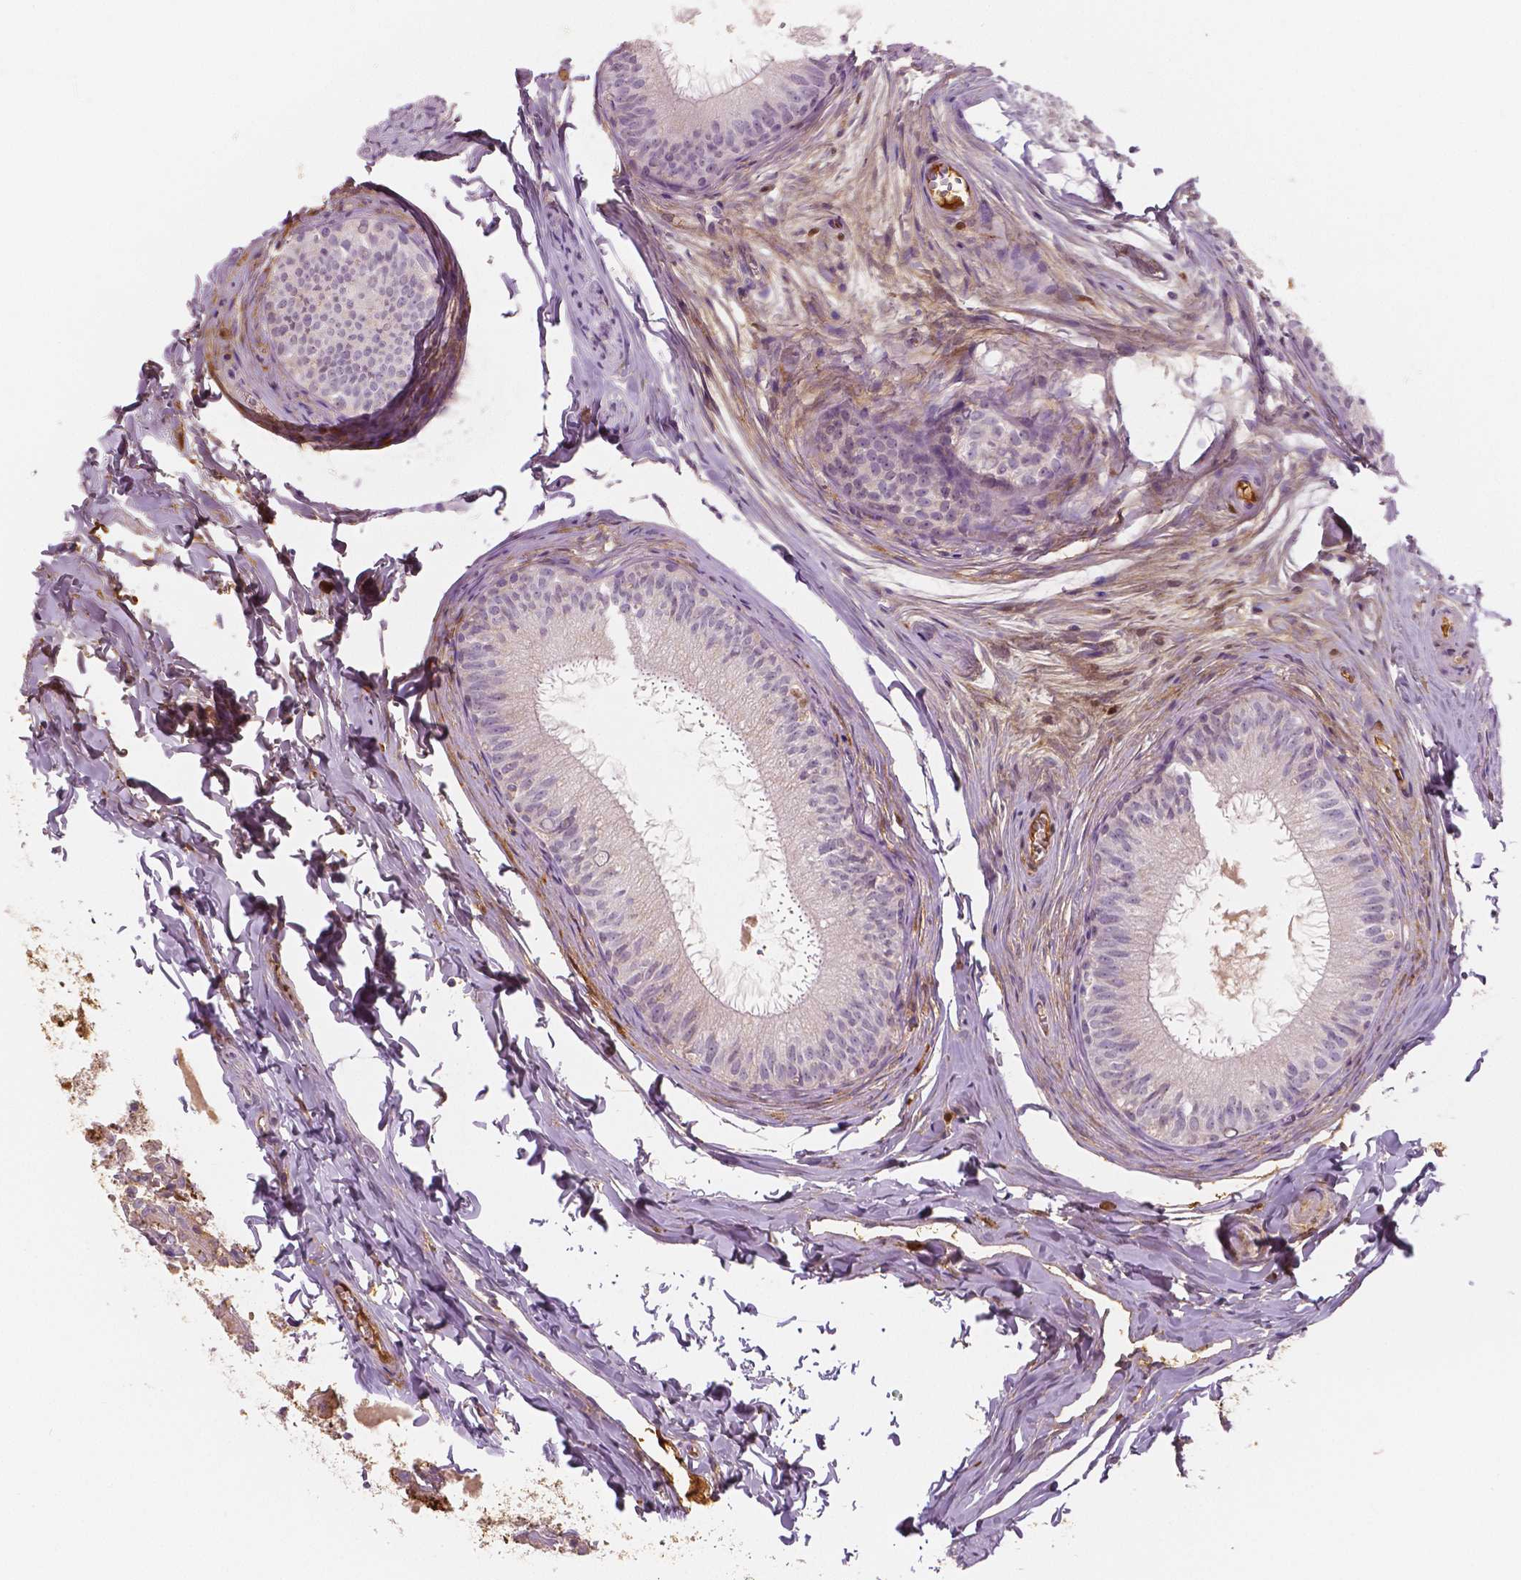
{"staining": {"intensity": "negative", "quantity": "none", "location": "none"}, "tissue": "epididymis", "cell_type": "Glandular cells", "image_type": "normal", "snomed": [{"axis": "morphology", "description": "Normal tissue, NOS"}, {"axis": "topography", "description": "Epididymis"}], "caption": "DAB immunohistochemical staining of unremarkable epididymis displays no significant positivity in glandular cells.", "gene": "APOA4", "patient": {"sex": "male", "age": 45}}